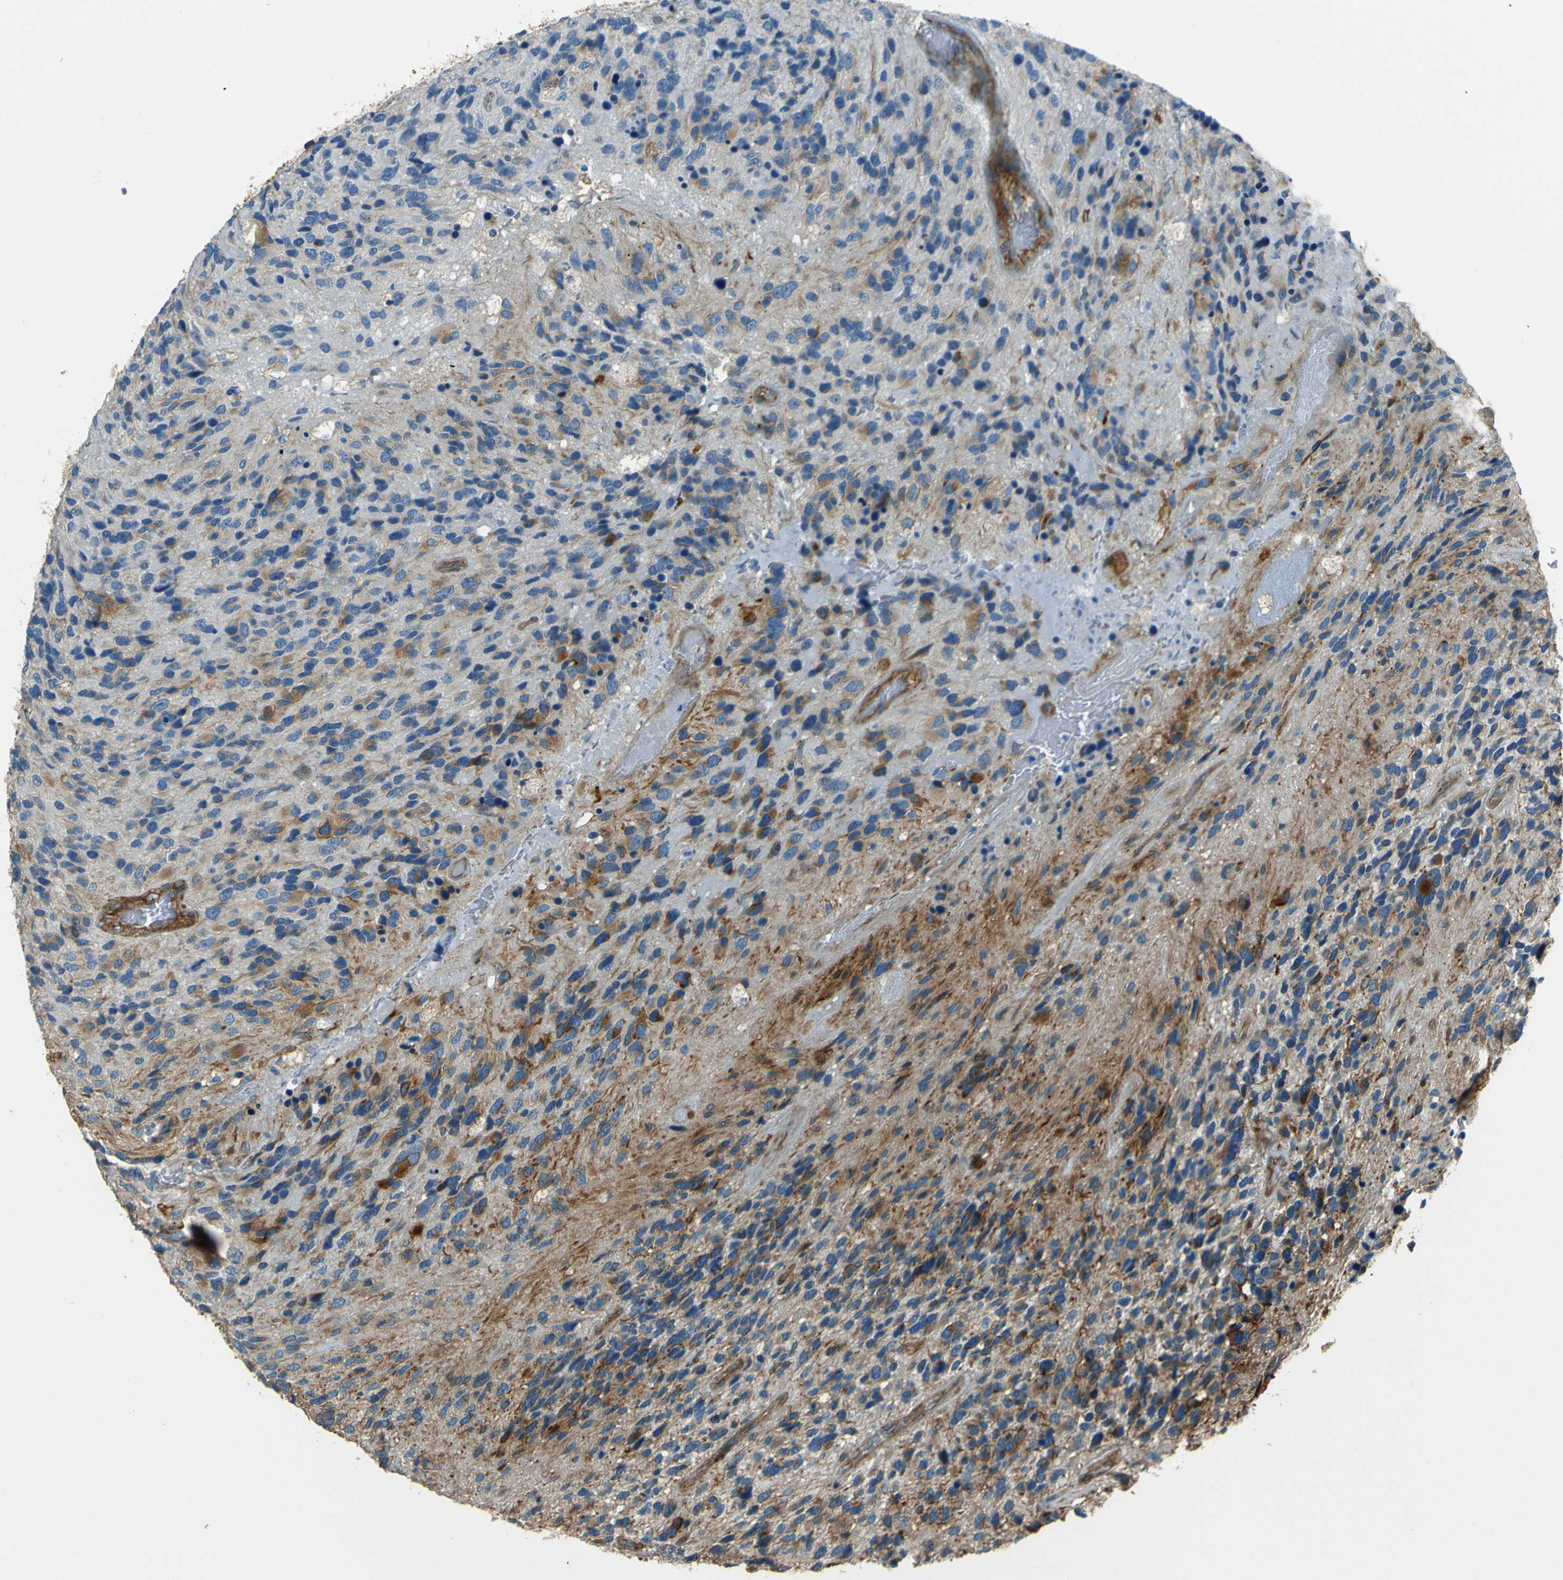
{"staining": {"intensity": "weak", "quantity": "<25%", "location": "cytoplasmic/membranous"}, "tissue": "glioma", "cell_type": "Tumor cells", "image_type": "cancer", "snomed": [{"axis": "morphology", "description": "Glioma, malignant, High grade"}, {"axis": "topography", "description": "Brain"}], "caption": "Tumor cells show no significant positivity in malignant glioma (high-grade).", "gene": "ENTPD1", "patient": {"sex": "female", "age": 58}}